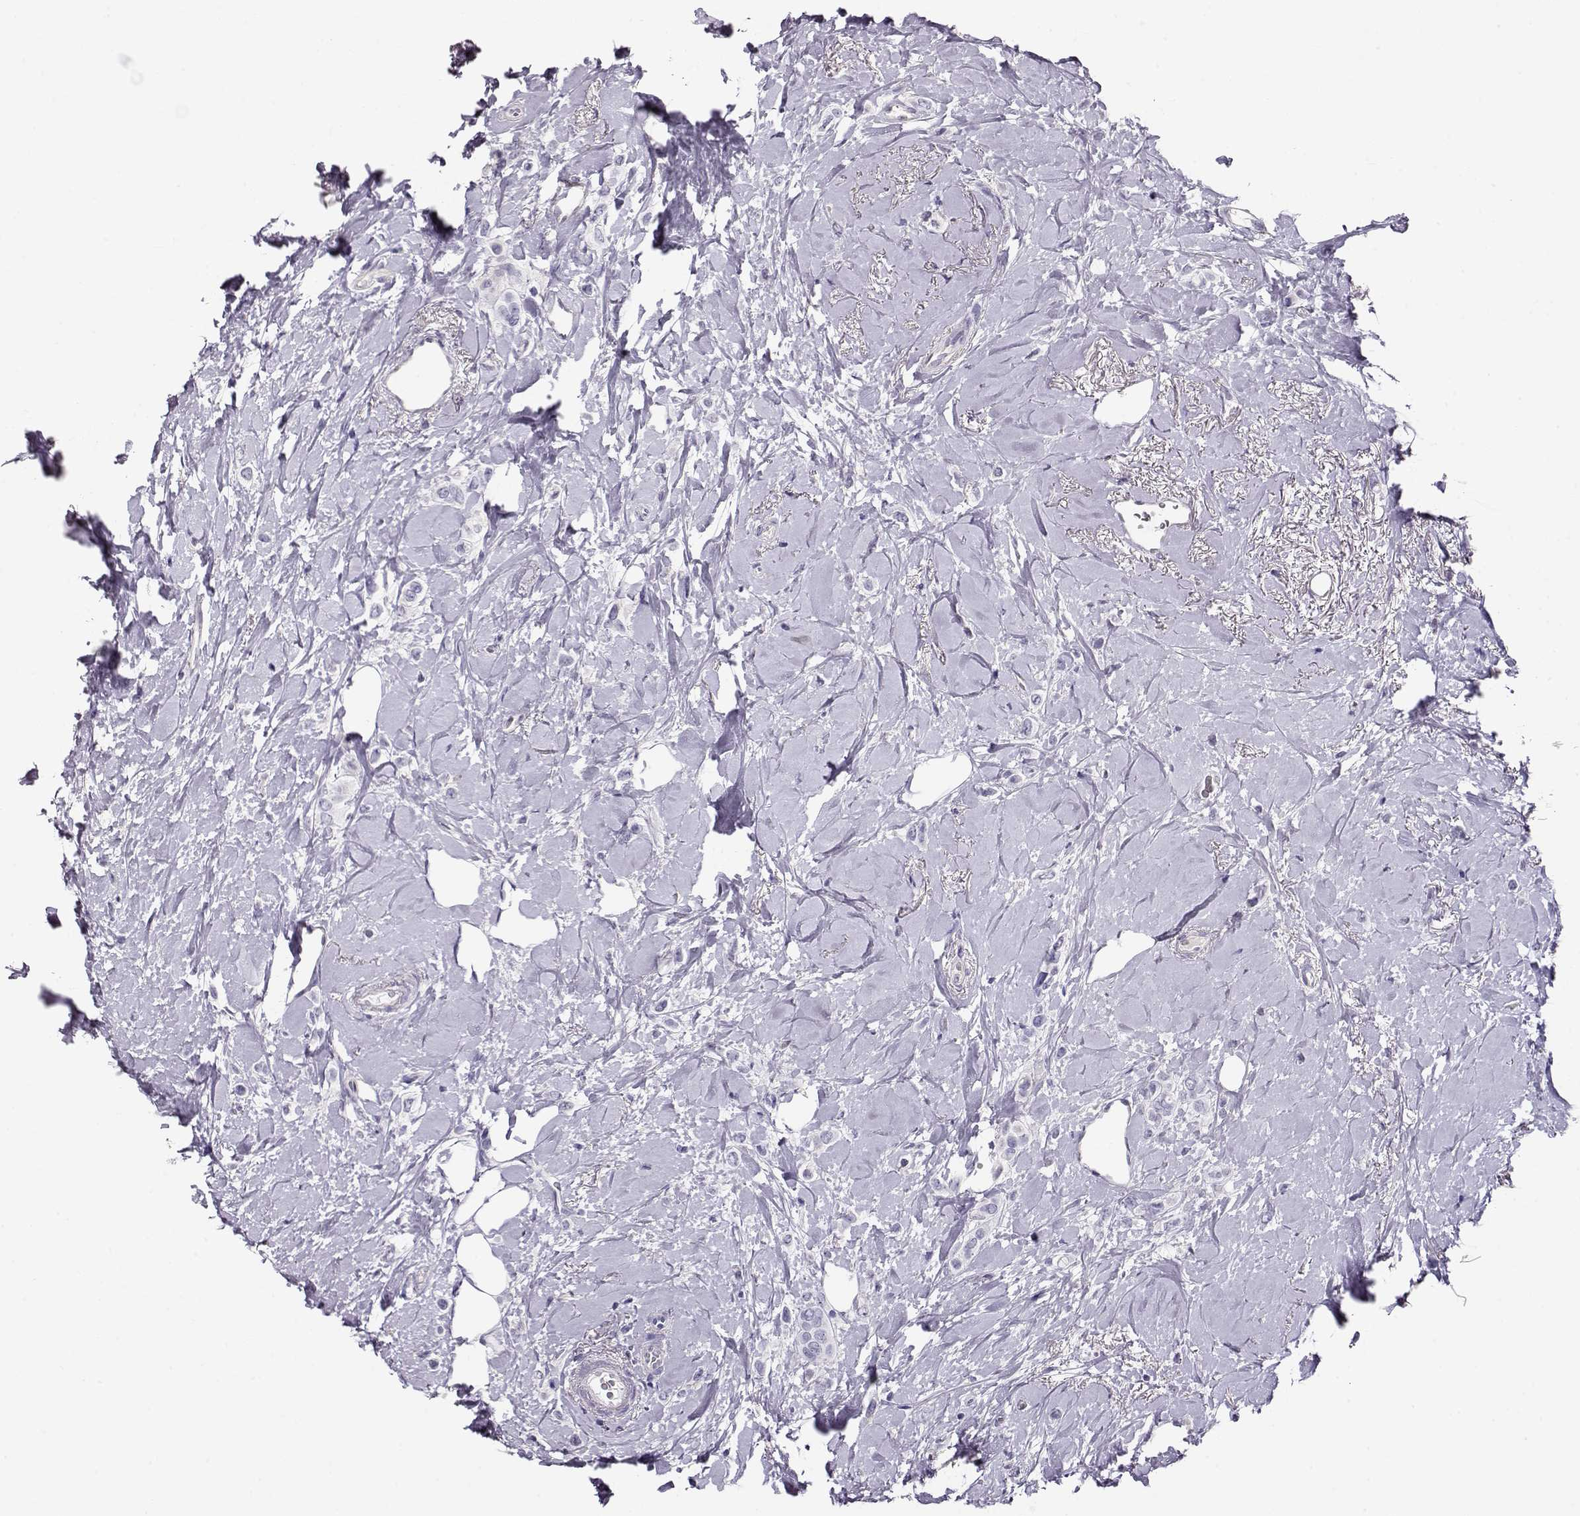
{"staining": {"intensity": "negative", "quantity": "none", "location": "none"}, "tissue": "breast cancer", "cell_type": "Tumor cells", "image_type": "cancer", "snomed": [{"axis": "morphology", "description": "Lobular carcinoma"}, {"axis": "topography", "description": "Breast"}], "caption": "Photomicrograph shows no protein staining in tumor cells of lobular carcinoma (breast) tissue.", "gene": "CCR8", "patient": {"sex": "female", "age": 66}}